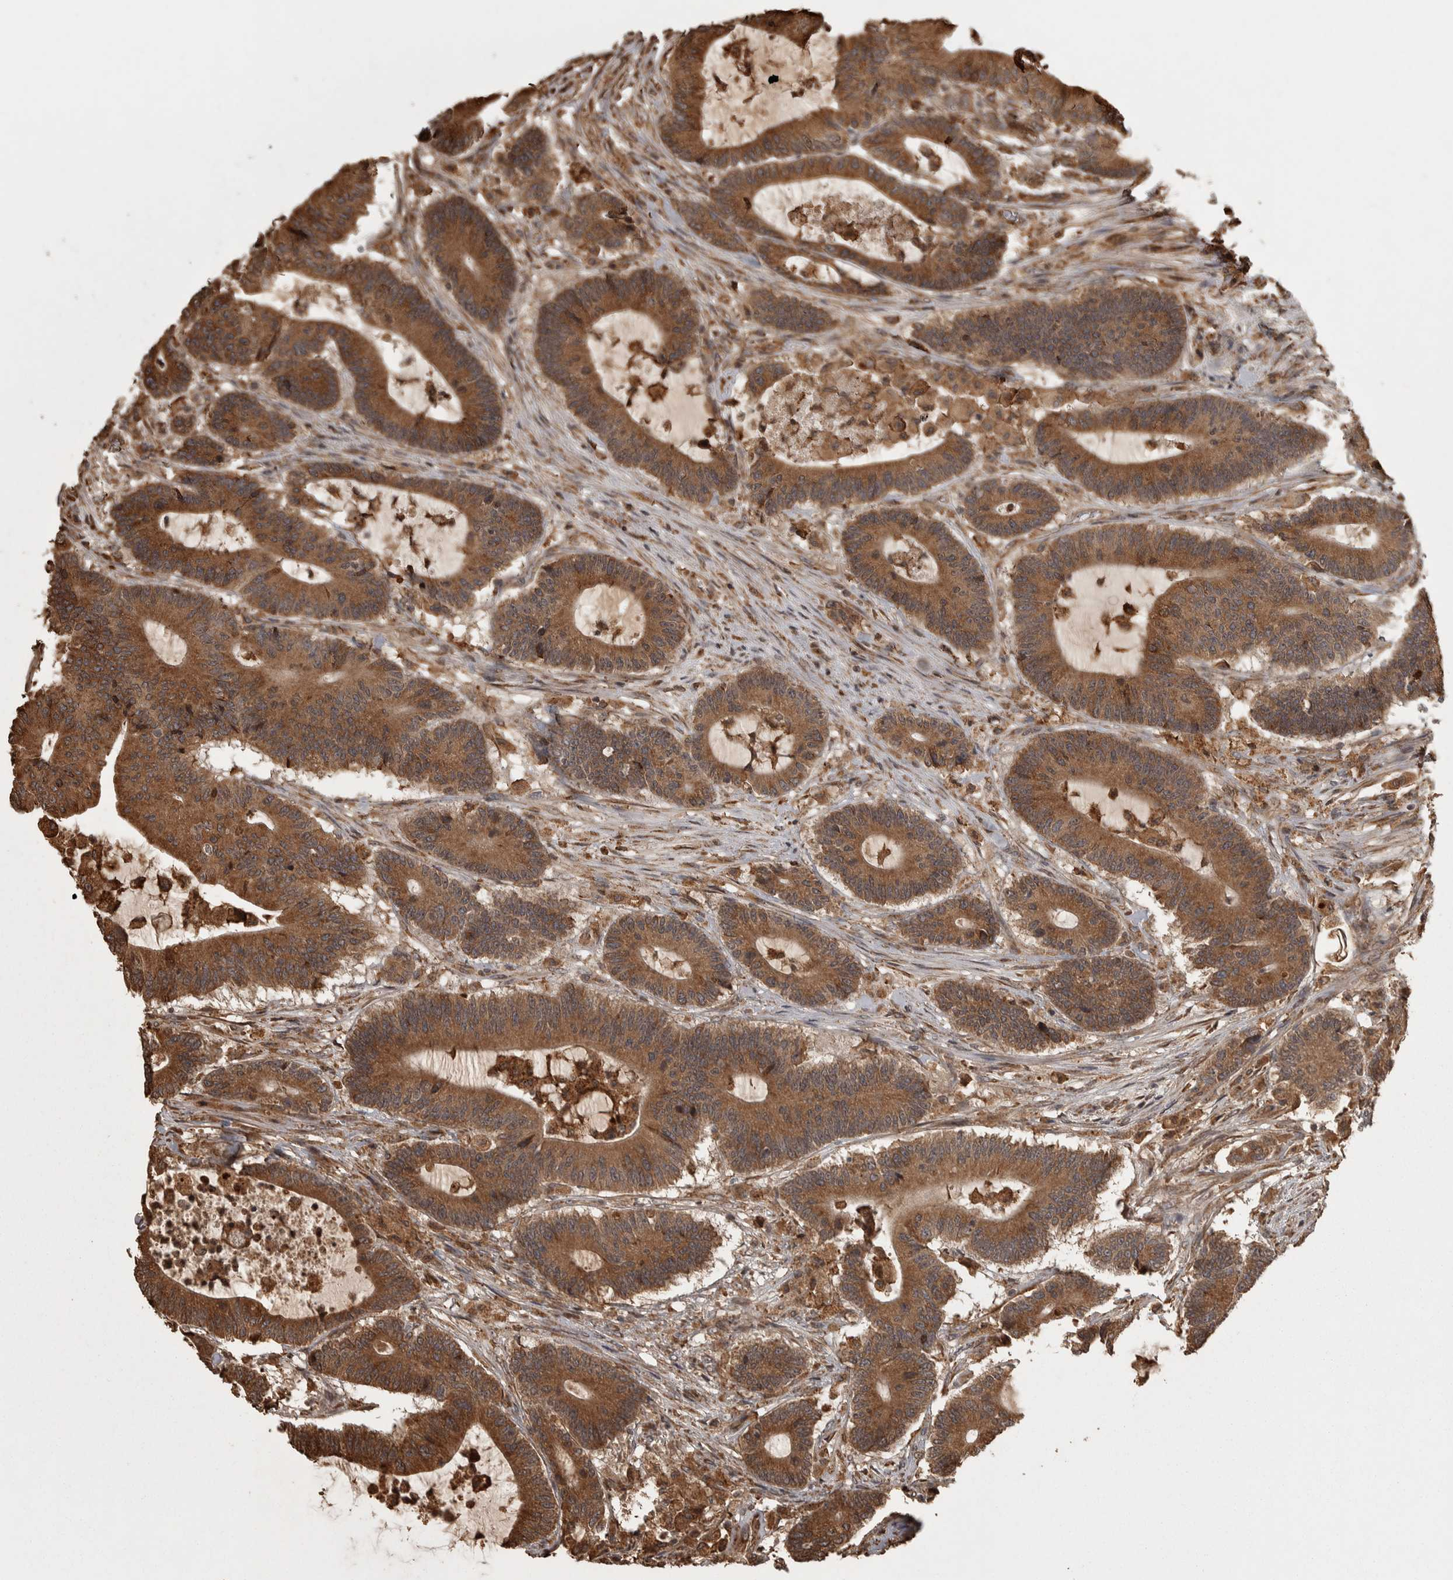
{"staining": {"intensity": "strong", "quantity": ">75%", "location": "cytoplasmic/membranous"}, "tissue": "colorectal cancer", "cell_type": "Tumor cells", "image_type": "cancer", "snomed": [{"axis": "morphology", "description": "Adenocarcinoma, NOS"}, {"axis": "topography", "description": "Colon"}], "caption": "Human adenocarcinoma (colorectal) stained with a protein marker displays strong staining in tumor cells.", "gene": "AGBL3", "patient": {"sex": "female", "age": 84}}